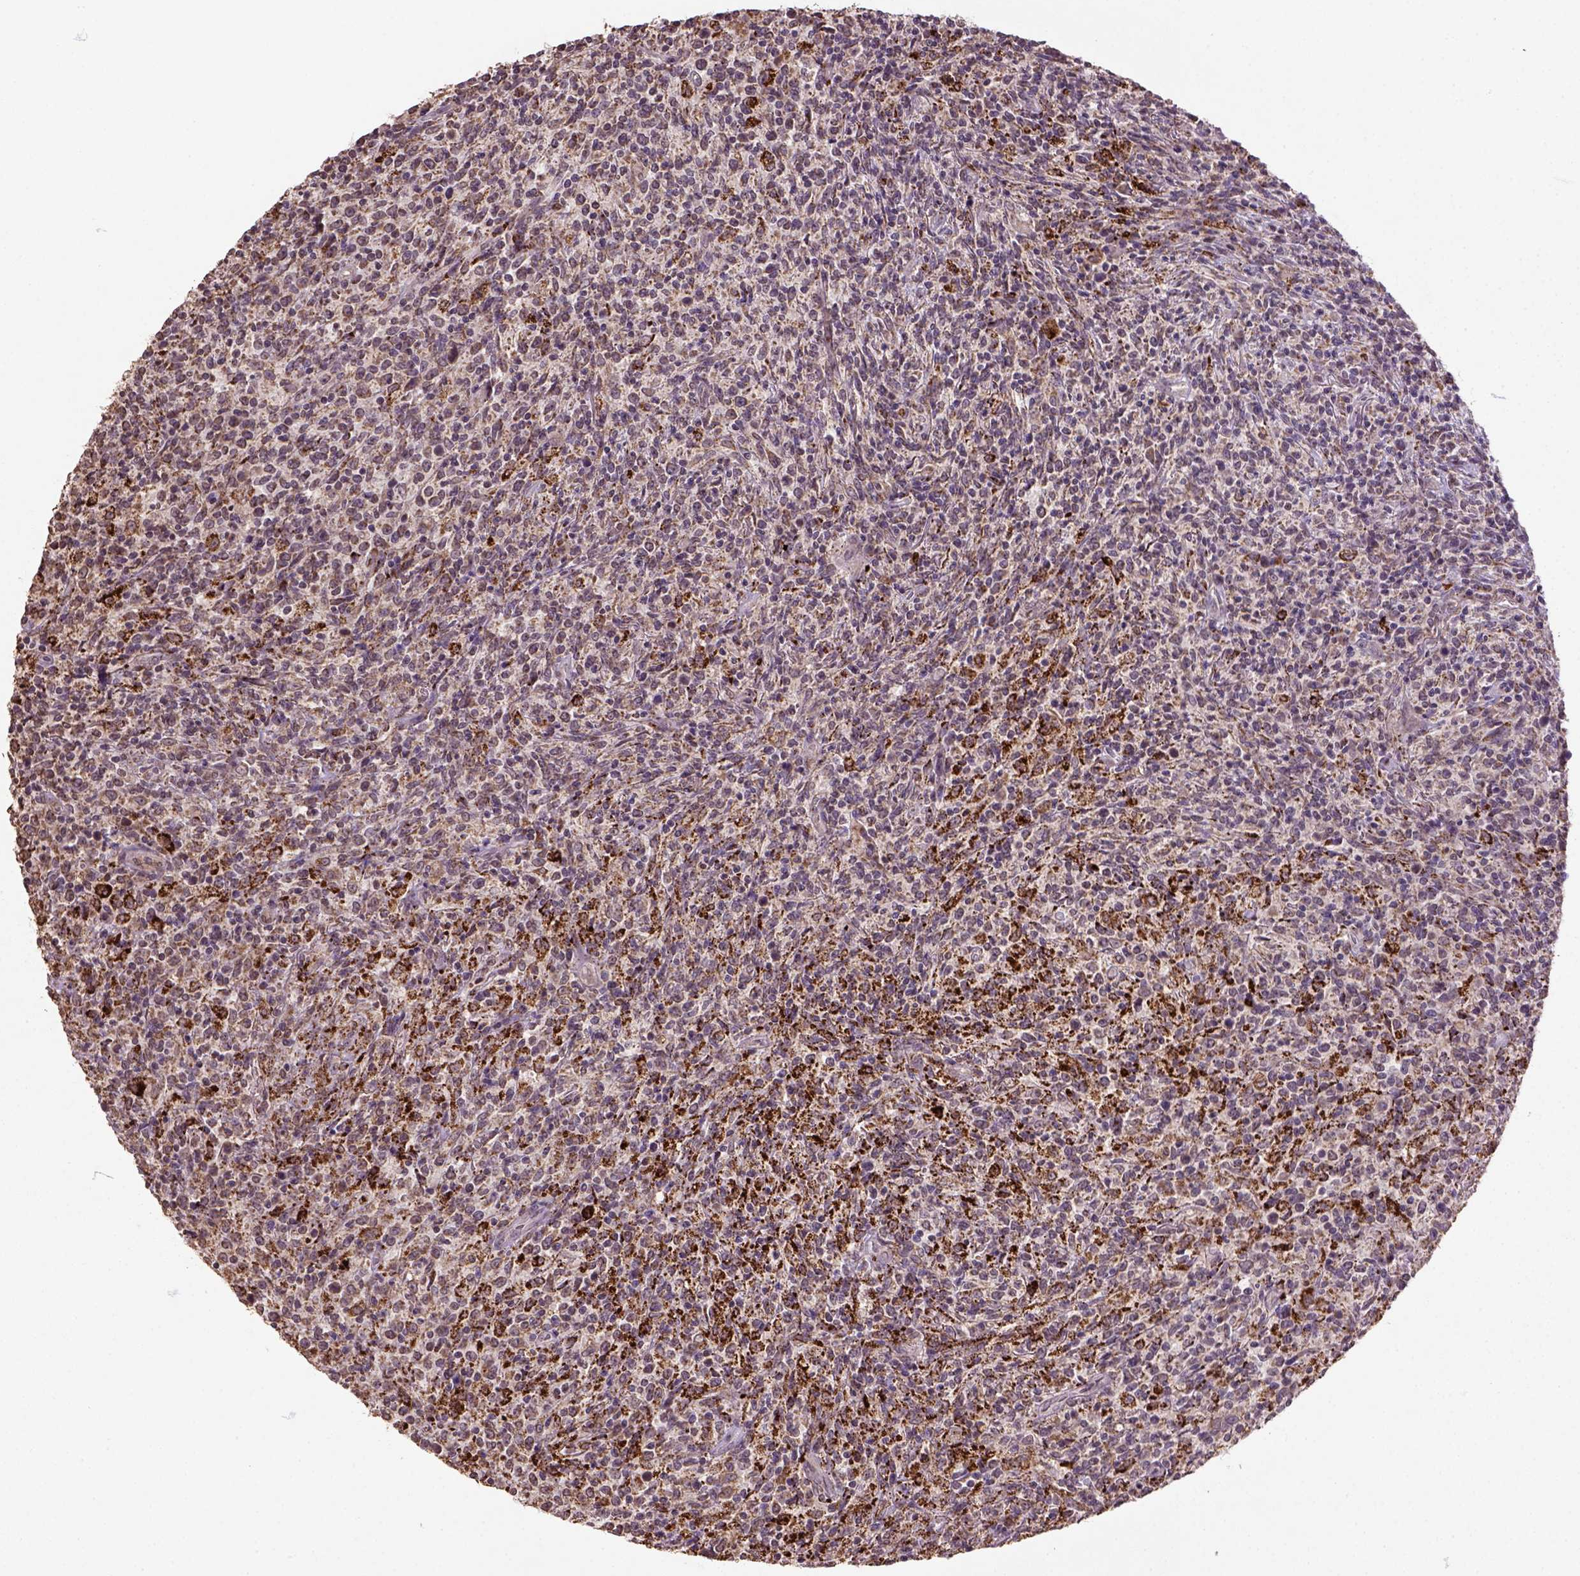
{"staining": {"intensity": "weak", "quantity": ">75%", "location": "cytoplasmic/membranous"}, "tissue": "lymphoma", "cell_type": "Tumor cells", "image_type": "cancer", "snomed": [{"axis": "morphology", "description": "Malignant lymphoma, non-Hodgkin's type, High grade"}, {"axis": "topography", "description": "Lung"}], "caption": "This is a micrograph of immunohistochemistry staining of malignant lymphoma, non-Hodgkin's type (high-grade), which shows weak expression in the cytoplasmic/membranous of tumor cells.", "gene": "NUDT10", "patient": {"sex": "male", "age": 79}}